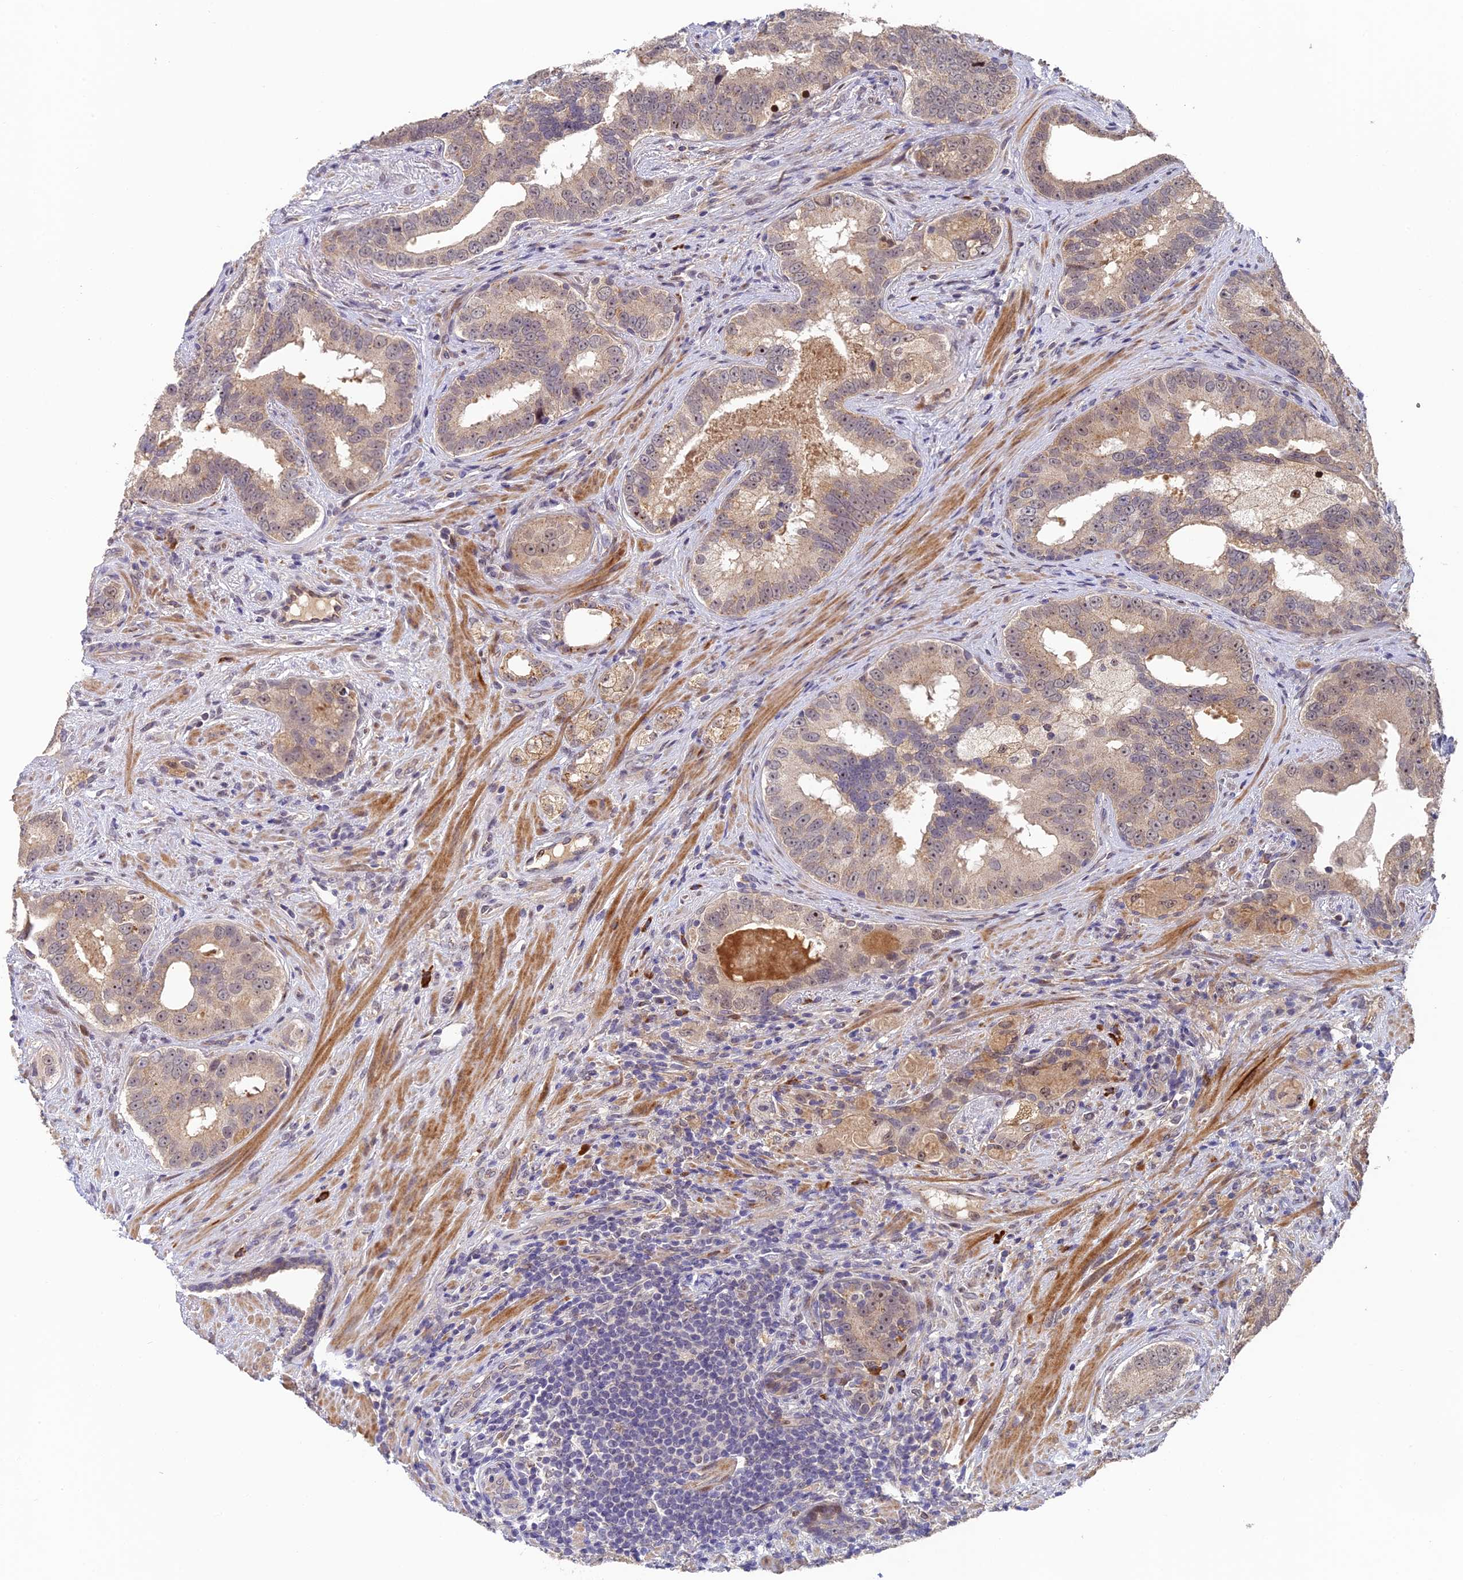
{"staining": {"intensity": "weak", "quantity": "25%-75%", "location": "cytoplasmic/membranous,nuclear"}, "tissue": "prostate cancer", "cell_type": "Tumor cells", "image_type": "cancer", "snomed": [{"axis": "morphology", "description": "Adenocarcinoma, High grade"}, {"axis": "topography", "description": "Prostate"}], "caption": "Immunohistochemistry (IHC) staining of prostate cancer, which demonstrates low levels of weak cytoplasmic/membranous and nuclear expression in approximately 25%-75% of tumor cells indicating weak cytoplasmic/membranous and nuclear protein positivity. The staining was performed using DAB (brown) for protein detection and nuclei were counterstained in hematoxylin (blue).", "gene": "OSBPL1A", "patient": {"sex": "male", "age": 70}}